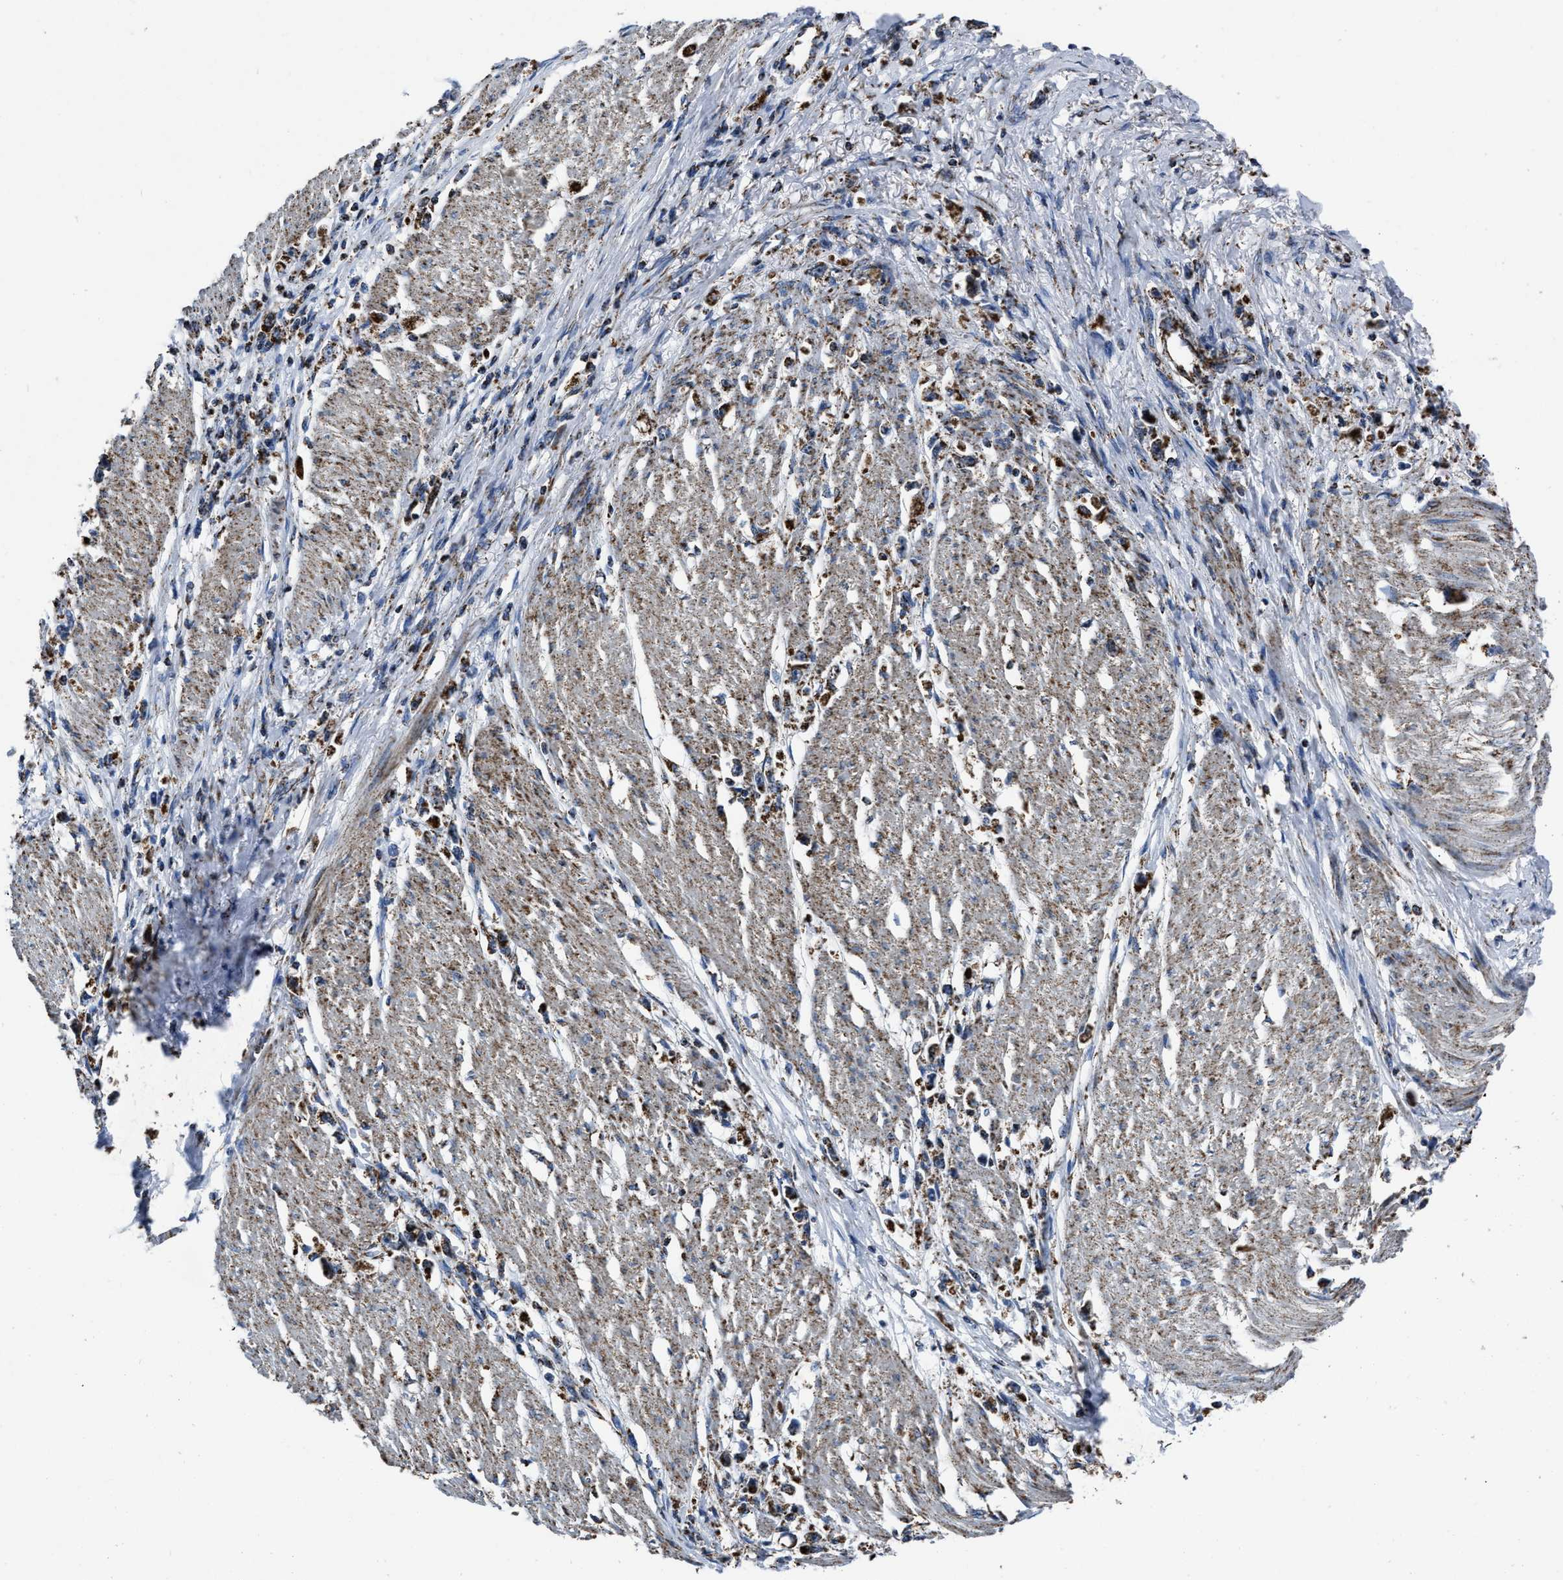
{"staining": {"intensity": "strong", "quantity": ">75%", "location": "cytoplasmic/membranous"}, "tissue": "stomach cancer", "cell_type": "Tumor cells", "image_type": "cancer", "snomed": [{"axis": "morphology", "description": "Adenocarcinoma, NOS"}, {"axis": "topography", "description": "Stomach"}], "caption": "This photomicrograph displays adenocarcinoma (stomach) stained with immunohistochemistry to label a protein in brown. The cytoplasmic/membranous of tumor cells show strong positivity for the protein. Nuclei are counter-stained blue.", "gene": "NSD3", "patient": {"sex": "female", "age": 59}}